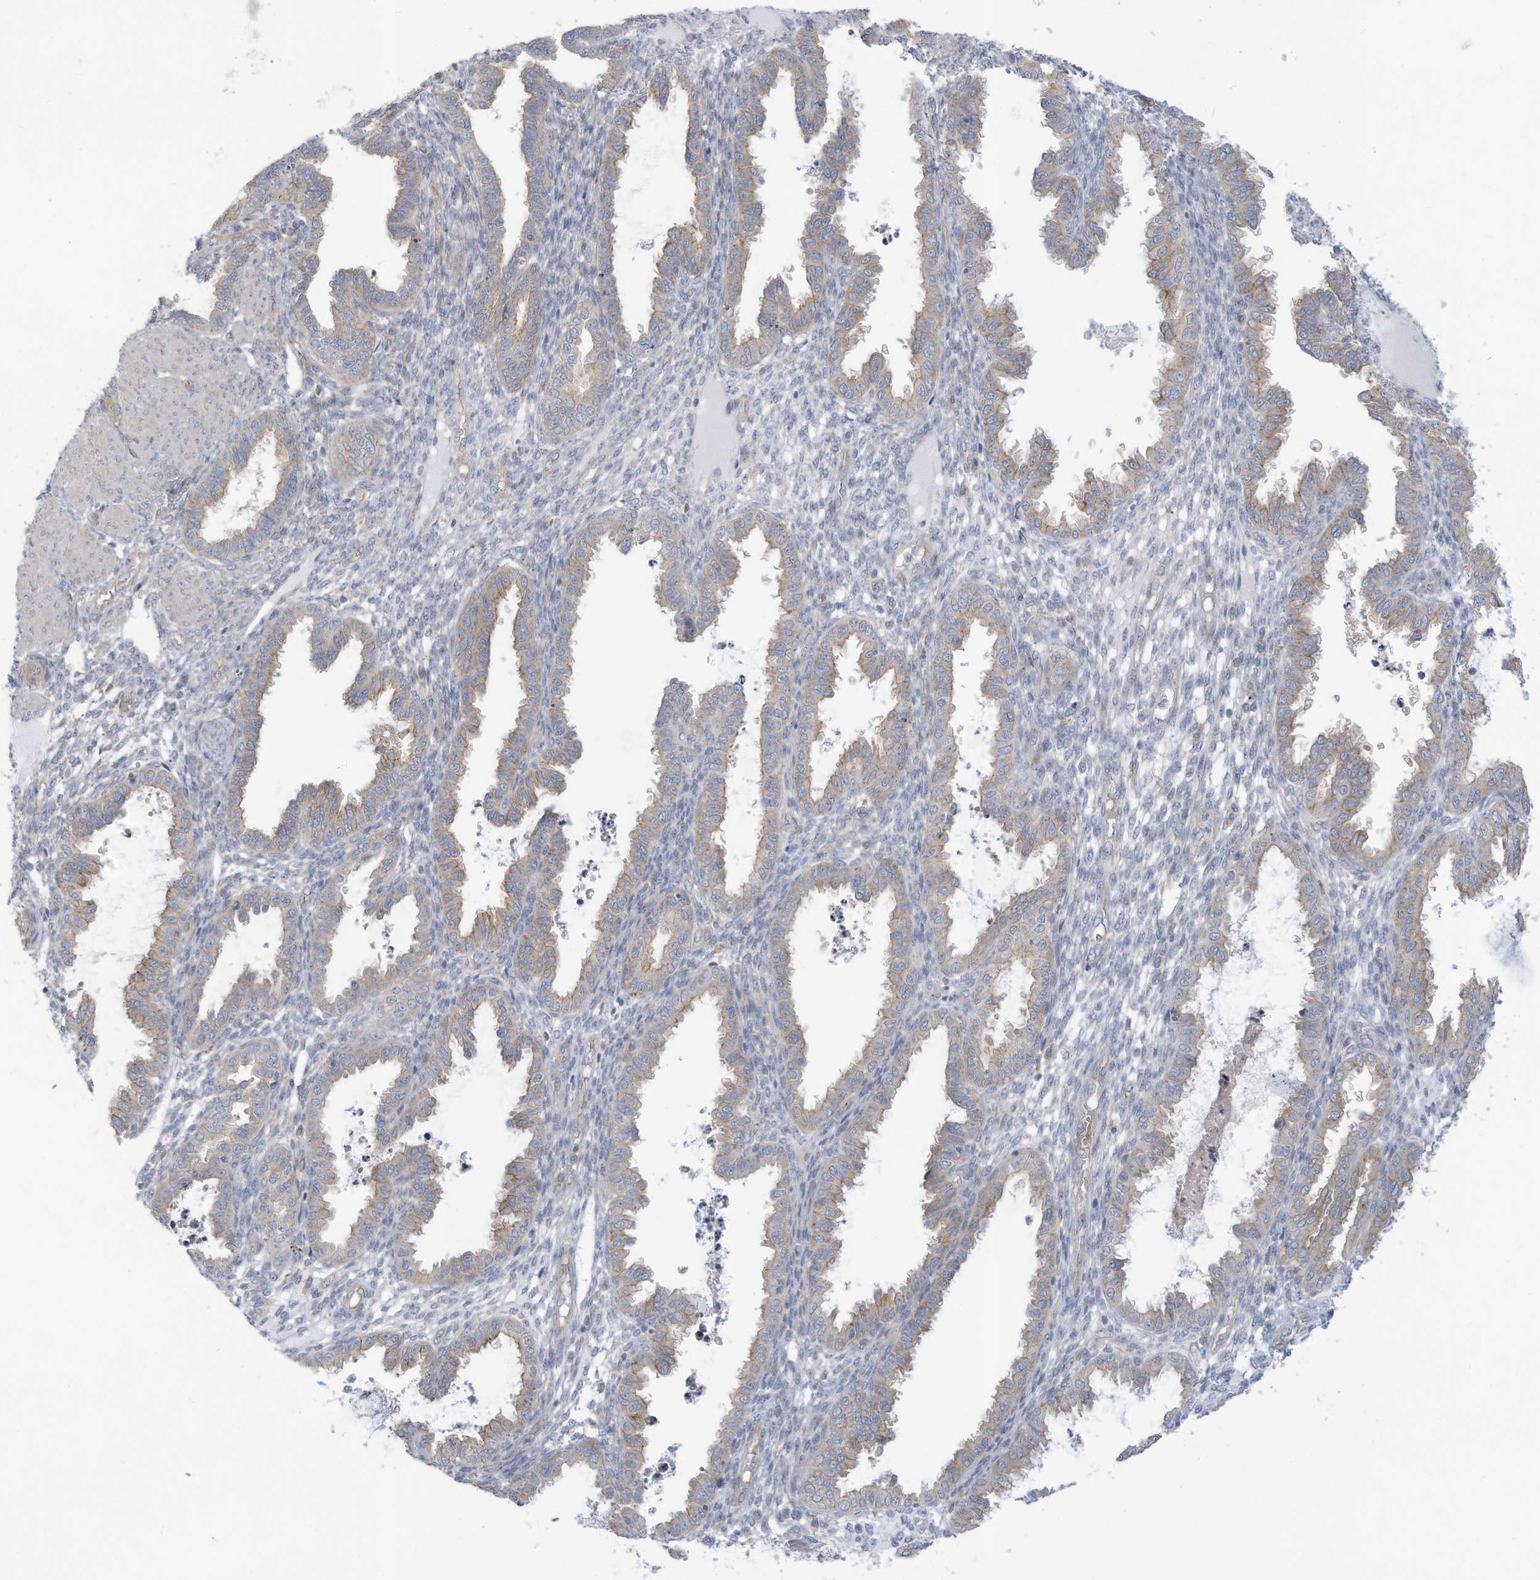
{"staining": {"intensity": "negative", "quantity": "none", "location": "none"}, "tissue": "endometrium", "cell_type": "Cells in endometrial stroma", "image_type": "normal", "snomed": [{"axis": "morphology", "description": "Normal tissue, NOS"}, {"axis": "topography", "description": "Endometrium"}], "caption": "Immunohistochemistry histopathology image of unremarkable endometrium: human endometrium stained with DAB (3,3'-diaminobenzidine) reveals no significant protein staining in cells in endometrial stroma. (DAB IHC, high magnification).", "gene": "ADAT2", "patient": {"sex": "female", "age": 33}}